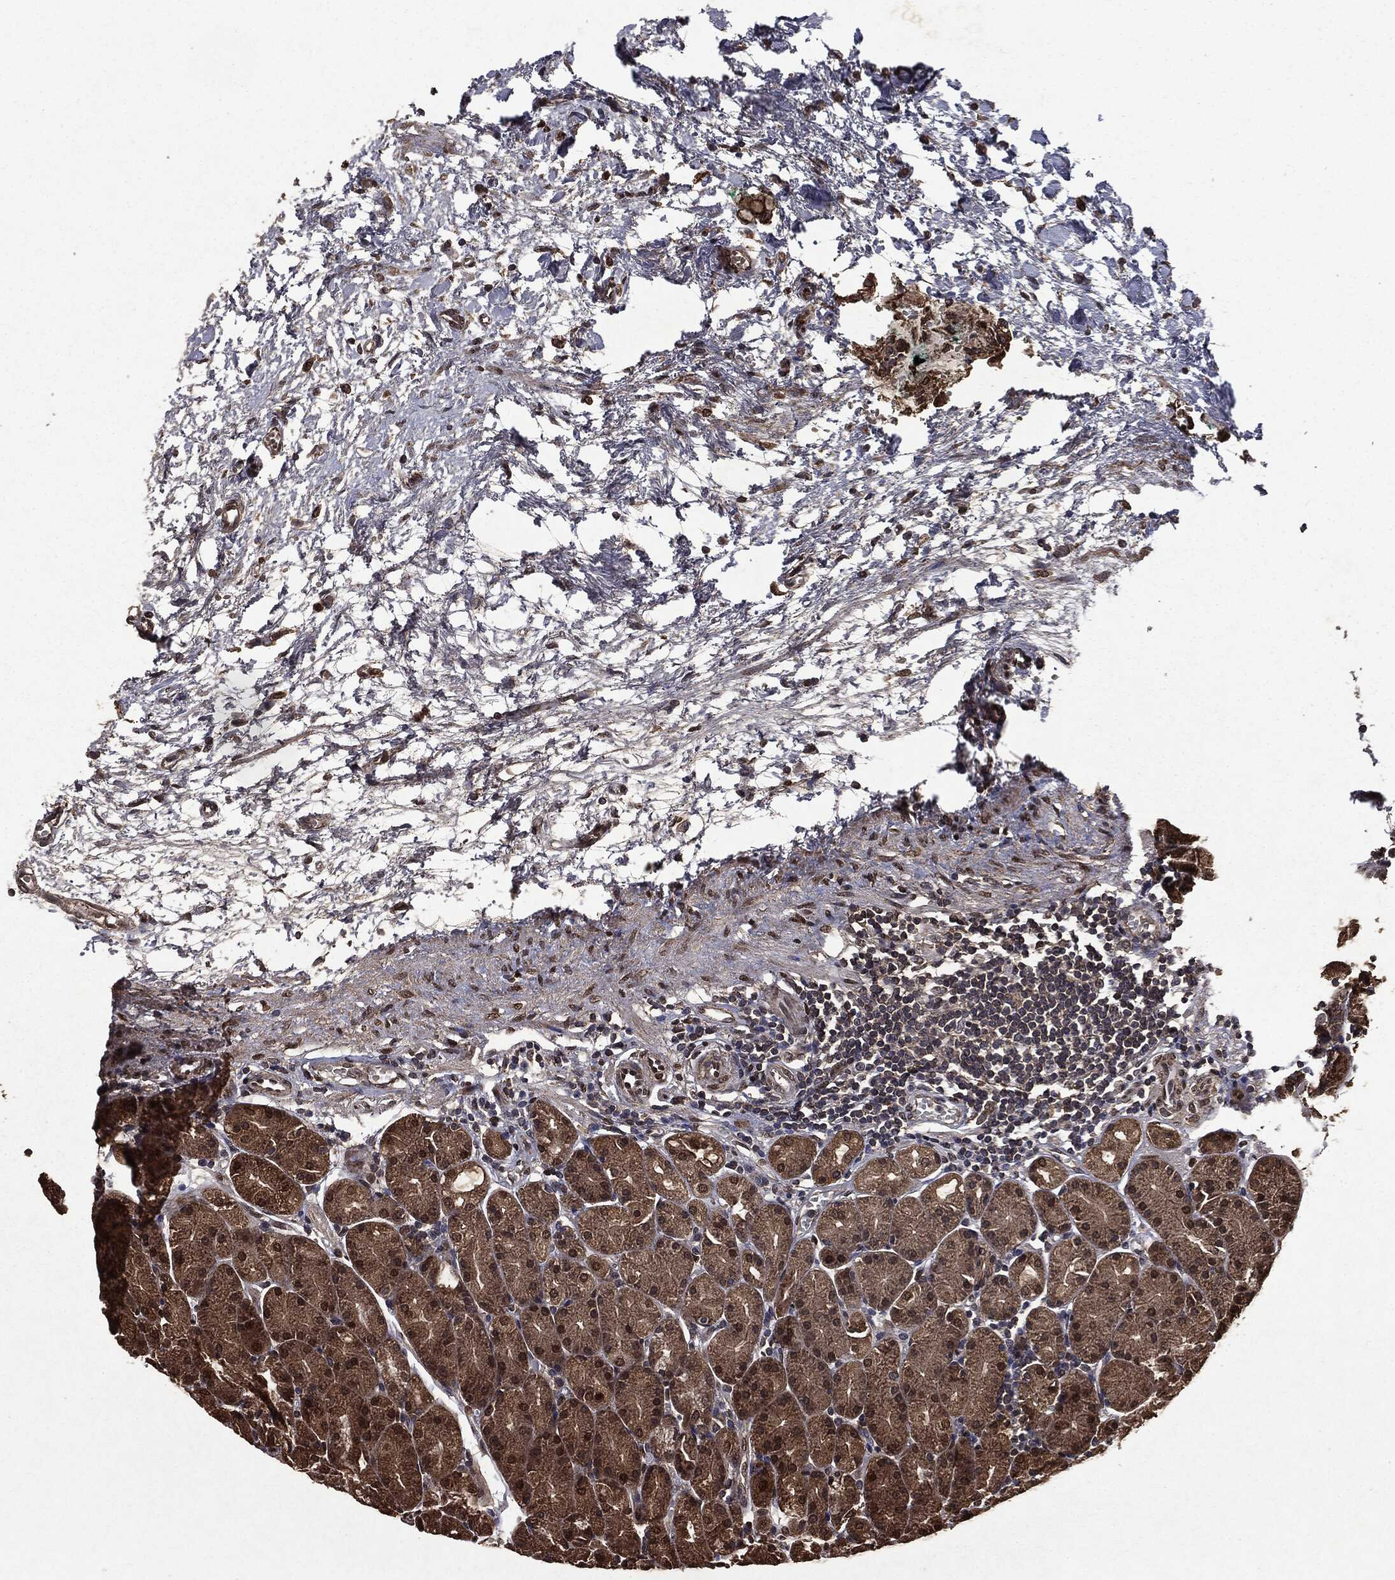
{"staining": {"intensity": "strong", "quantity": "25%-75%", "location": "cytoplasmic/membranous,nuclear"}, "tissue": "stomach", "cell_type": "Glandular cells", "image_type": "normal", "snomed": [{"axis": "morphology", "description": "Normal tissue, NOS"}, {"axis": "morphology", "description": "Adenocarcinoma, NOS"}, {"axis": "topography", "description": "Stomach"}], "caption": "IHC of normal human stomach demonstrates high levels of strong cytoplasmic/membranous,nuclear positivity in approximately 25%-75% of glandular cells. Using DAB (brown) and hematoxylin (blue) stains, captured at high magnification using brightfield microscopy.", "gene": "PPP6R2", "patient": {"sex": "female", "age": 81}}